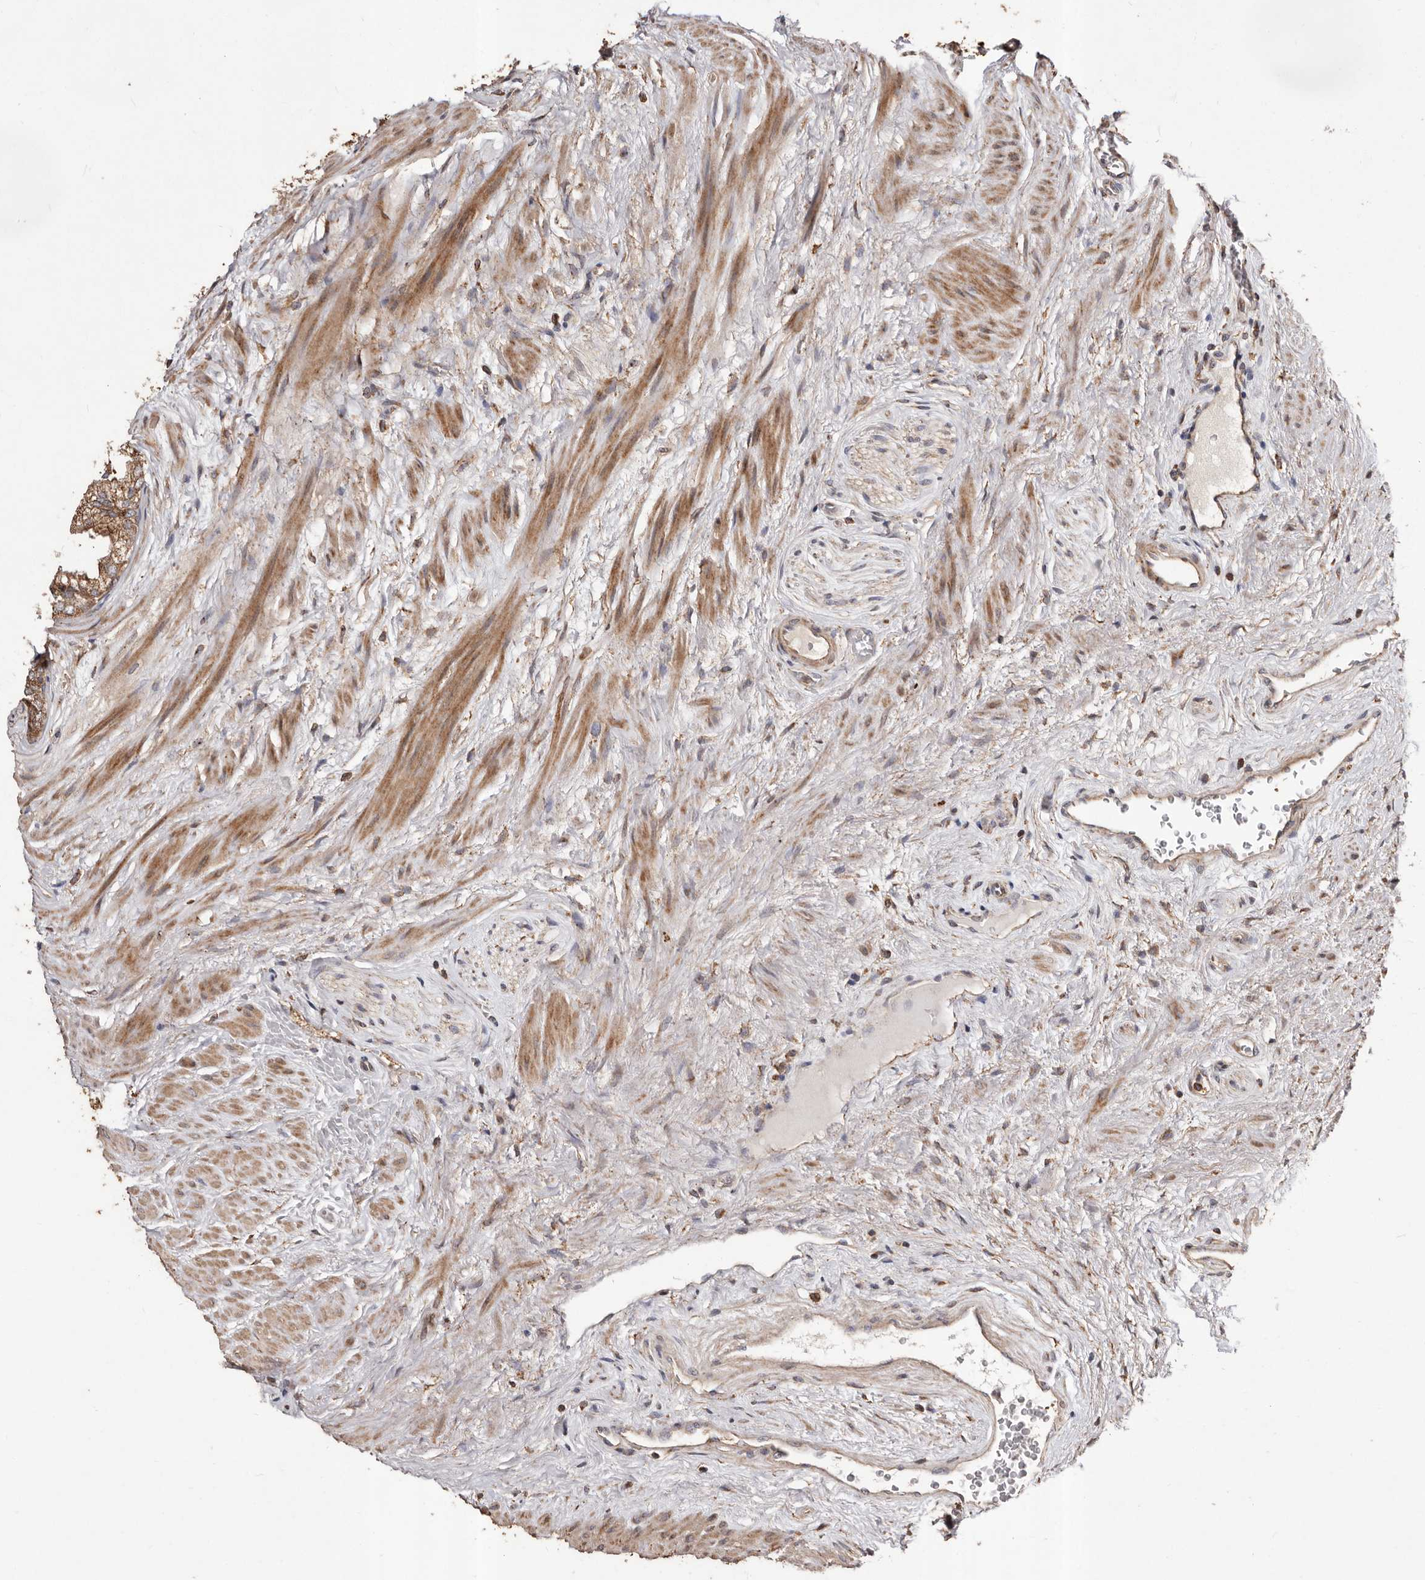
{"staining": {"intensity": "moderate", "quantity": ">75%", "location": "cytoplasmic/membranous"}, "tissue": "prostate", "cell_type": "Glandular cells", "image_type": "normal", "snomed": [{"axis": "morphology", "description": "Normal tissue, NOS"}, {"axis": "topography", "description": "Prostate"}], "caption": "Prostate stained with DAB (3,3'-diaminobenzidine) IHC shows medium levels of moderate cytoplasmic/membranous expression in approximately >75% of glandular cells. The staining is performed using DAB brown chromogen to label protein expression. The nuclei are counter-stained blue using hematoxylin.", "gene": "STEAP2", "patient": {"sex": "male", "age": 48}}